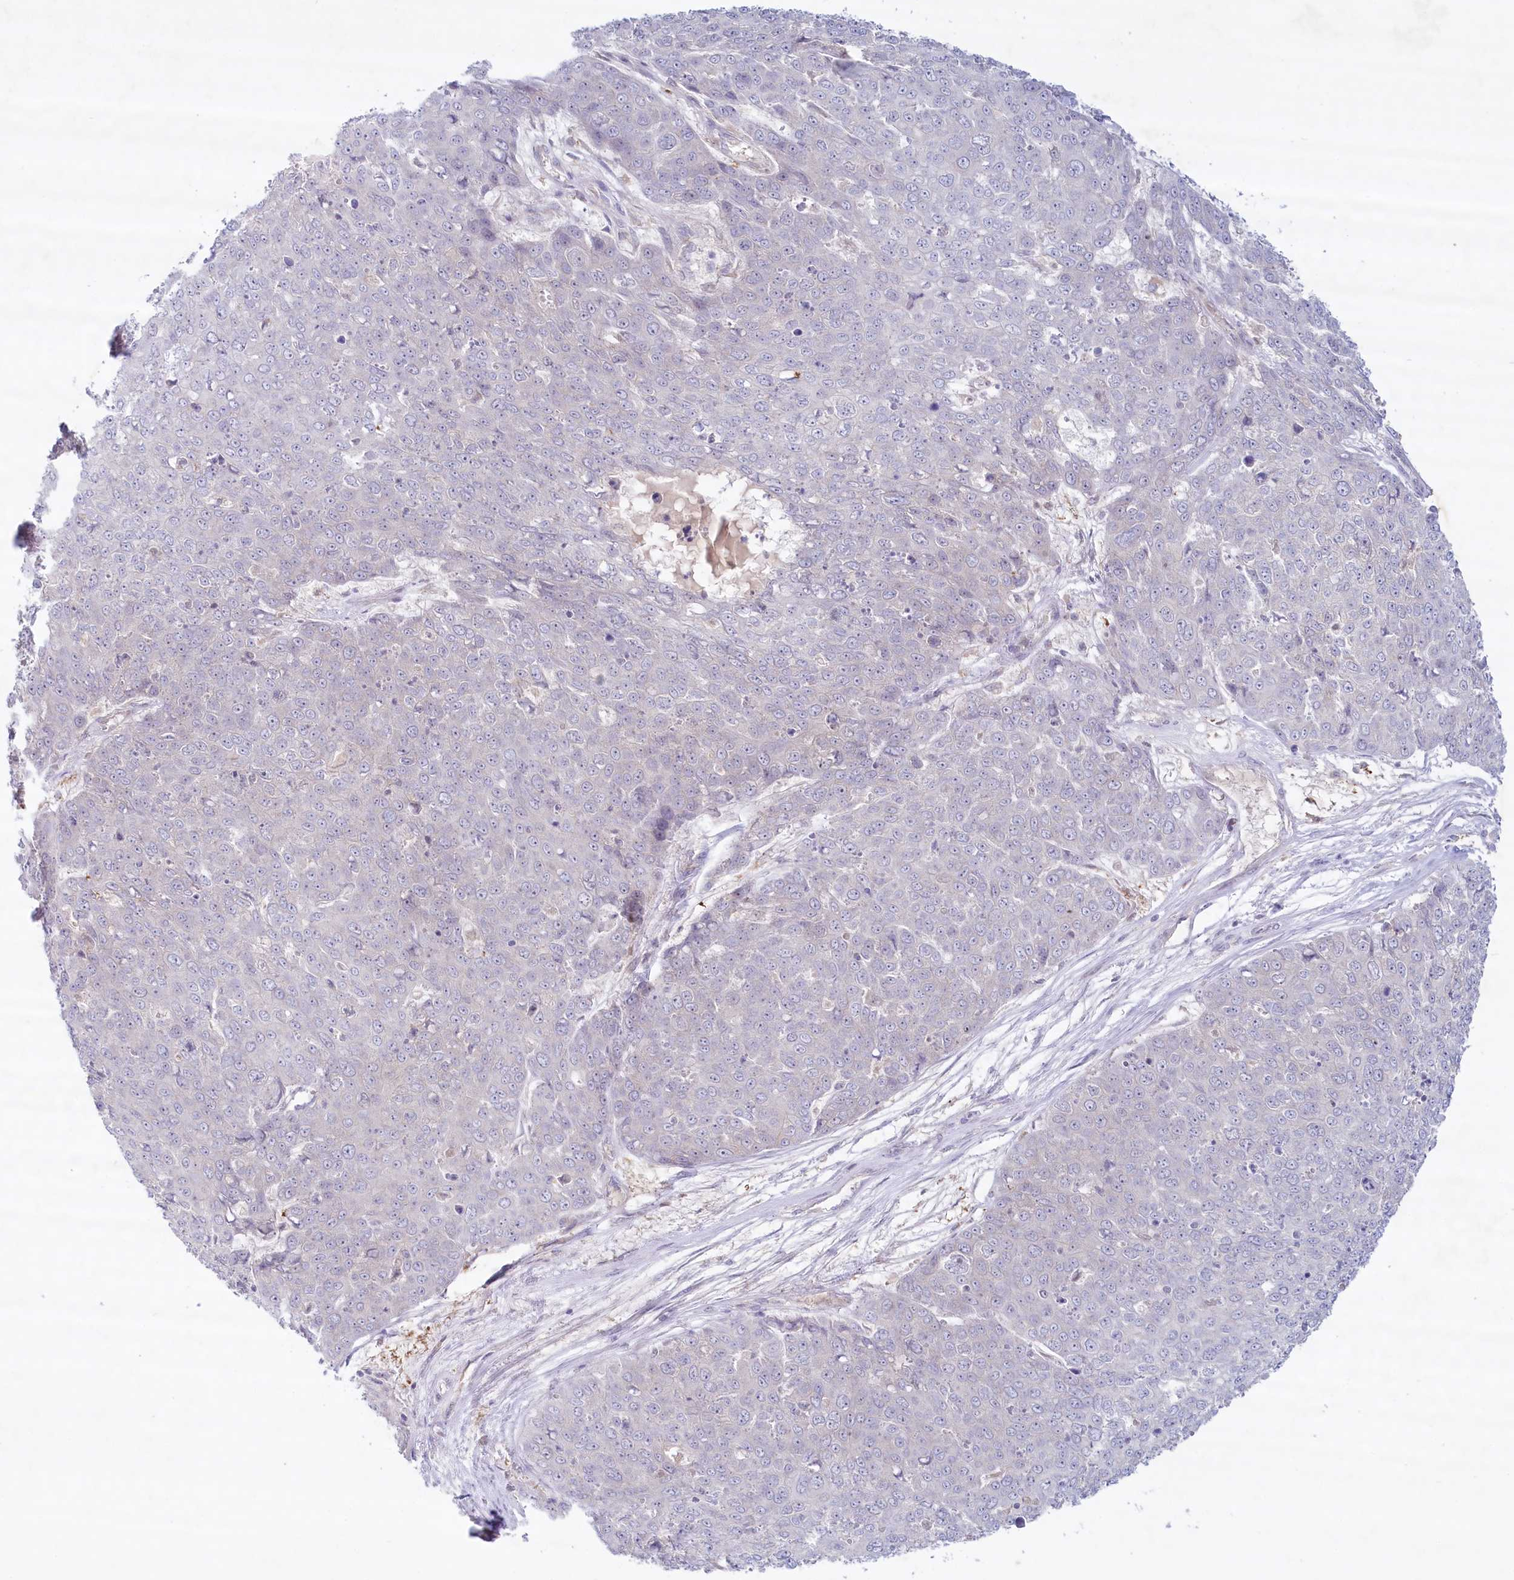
{"staining": {"intensity": "negative", "quantity": "none", "location": "none"}, "tissue": "skin cancer", "cell_type": "Tumor cells", "image_type": "cancer", "snomed": [{"axis": "morphology", "description": "Squamous cell carcinoma, NOS"}, {"axis": "topography", "description": "Skin"}], "caption": "Tumor cells show no significant positivity in skin squamous cell carcinoma.", "gene": "TNIP1", "patient": {"sex": "male", "age": 71}}